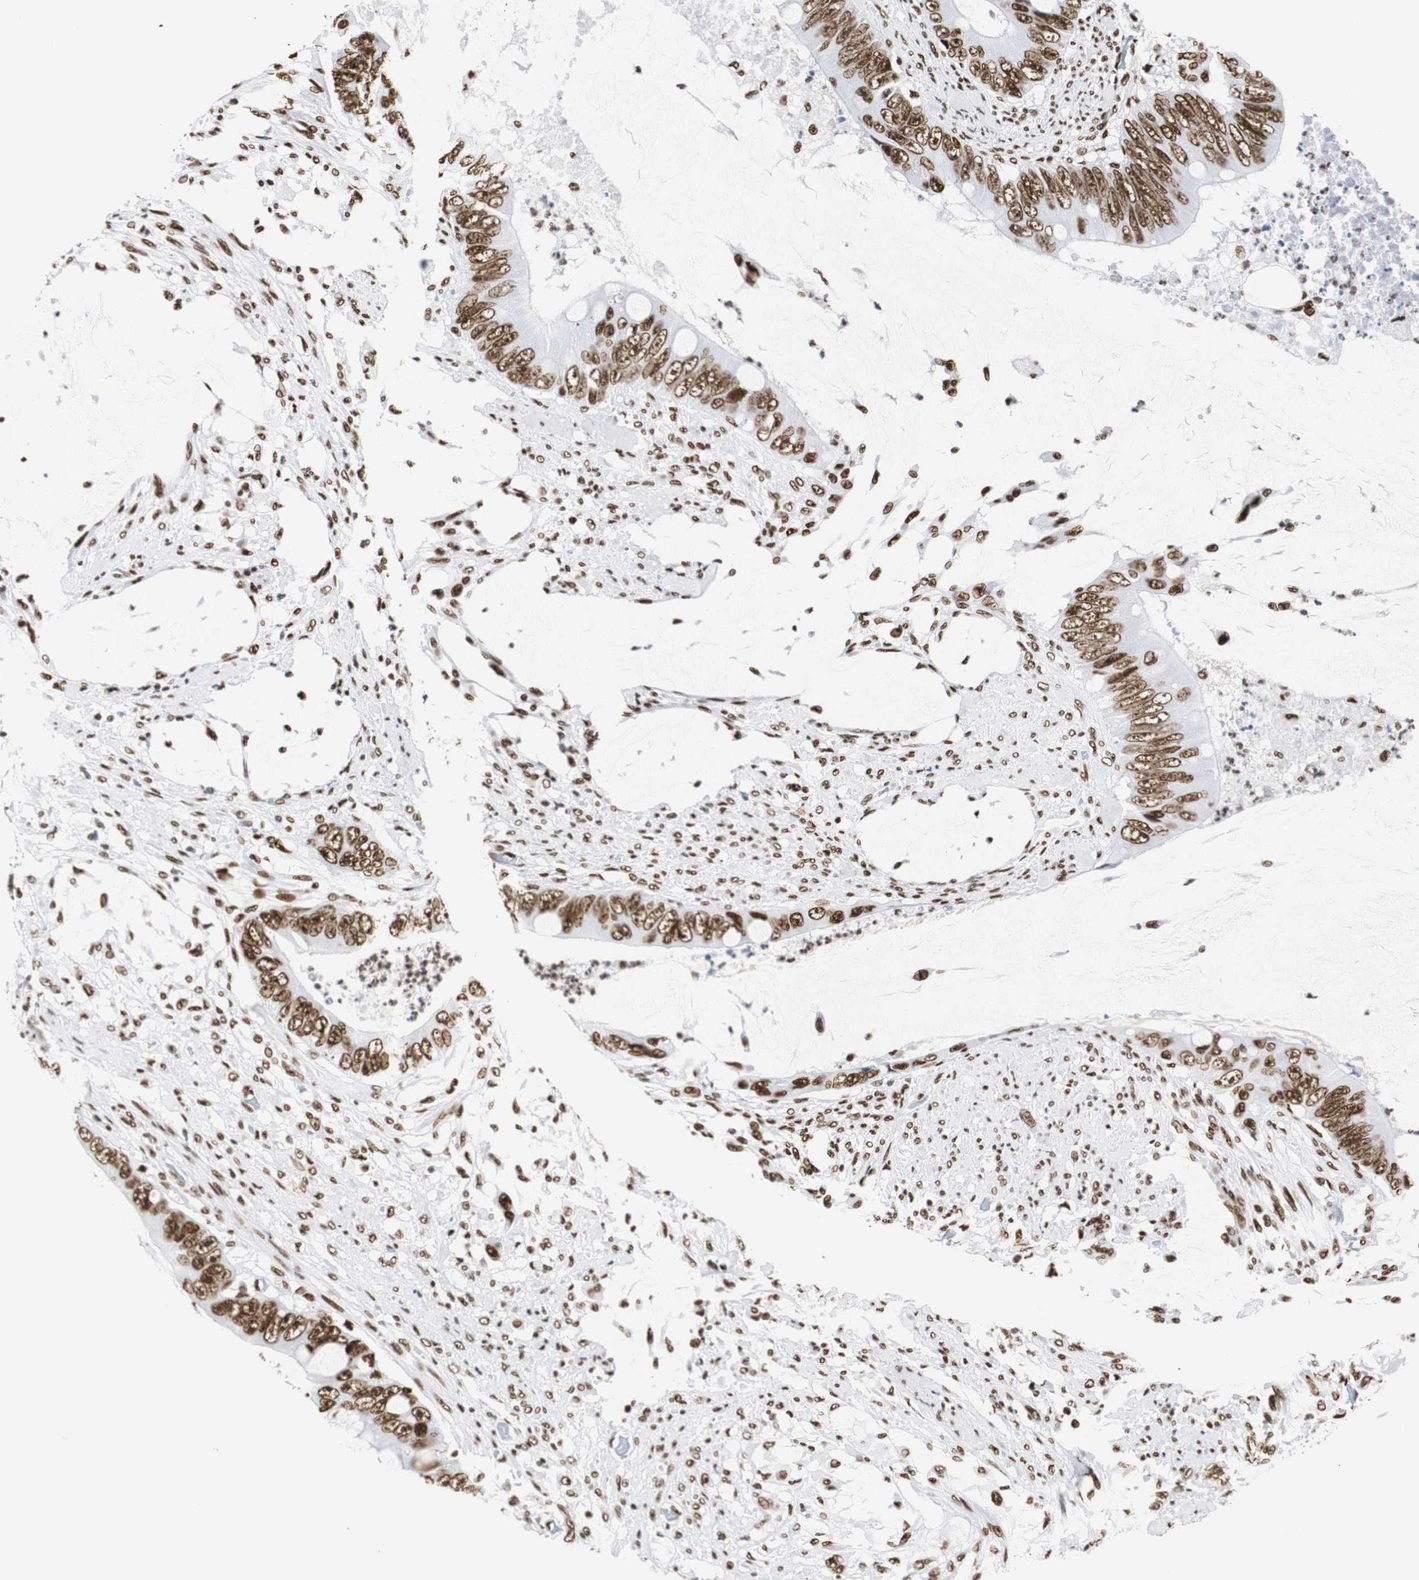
{"staining": {"intensity": "strong", "quantity": ">75%", "location": "nuclear"}, "tissue": "colorectal cancer", "cell_type": "Tumor cells", "image_type": "cancer", "snomed": [{"axis": "morphology", "description": "Adenocarcinoma, NOS"}, {"axis": "topography", "description": "Rectum"}], "caption": "Immunohistochemical staining of human colorectal adenocarcinoma shows high levels of strong nuclear staining in about >75% of tumor cells. (DAB = brown stain, brightfield microscopy at high magnification).", "gene": "HNRNPH2", "patient": {"sex": "female", "age": 77}}